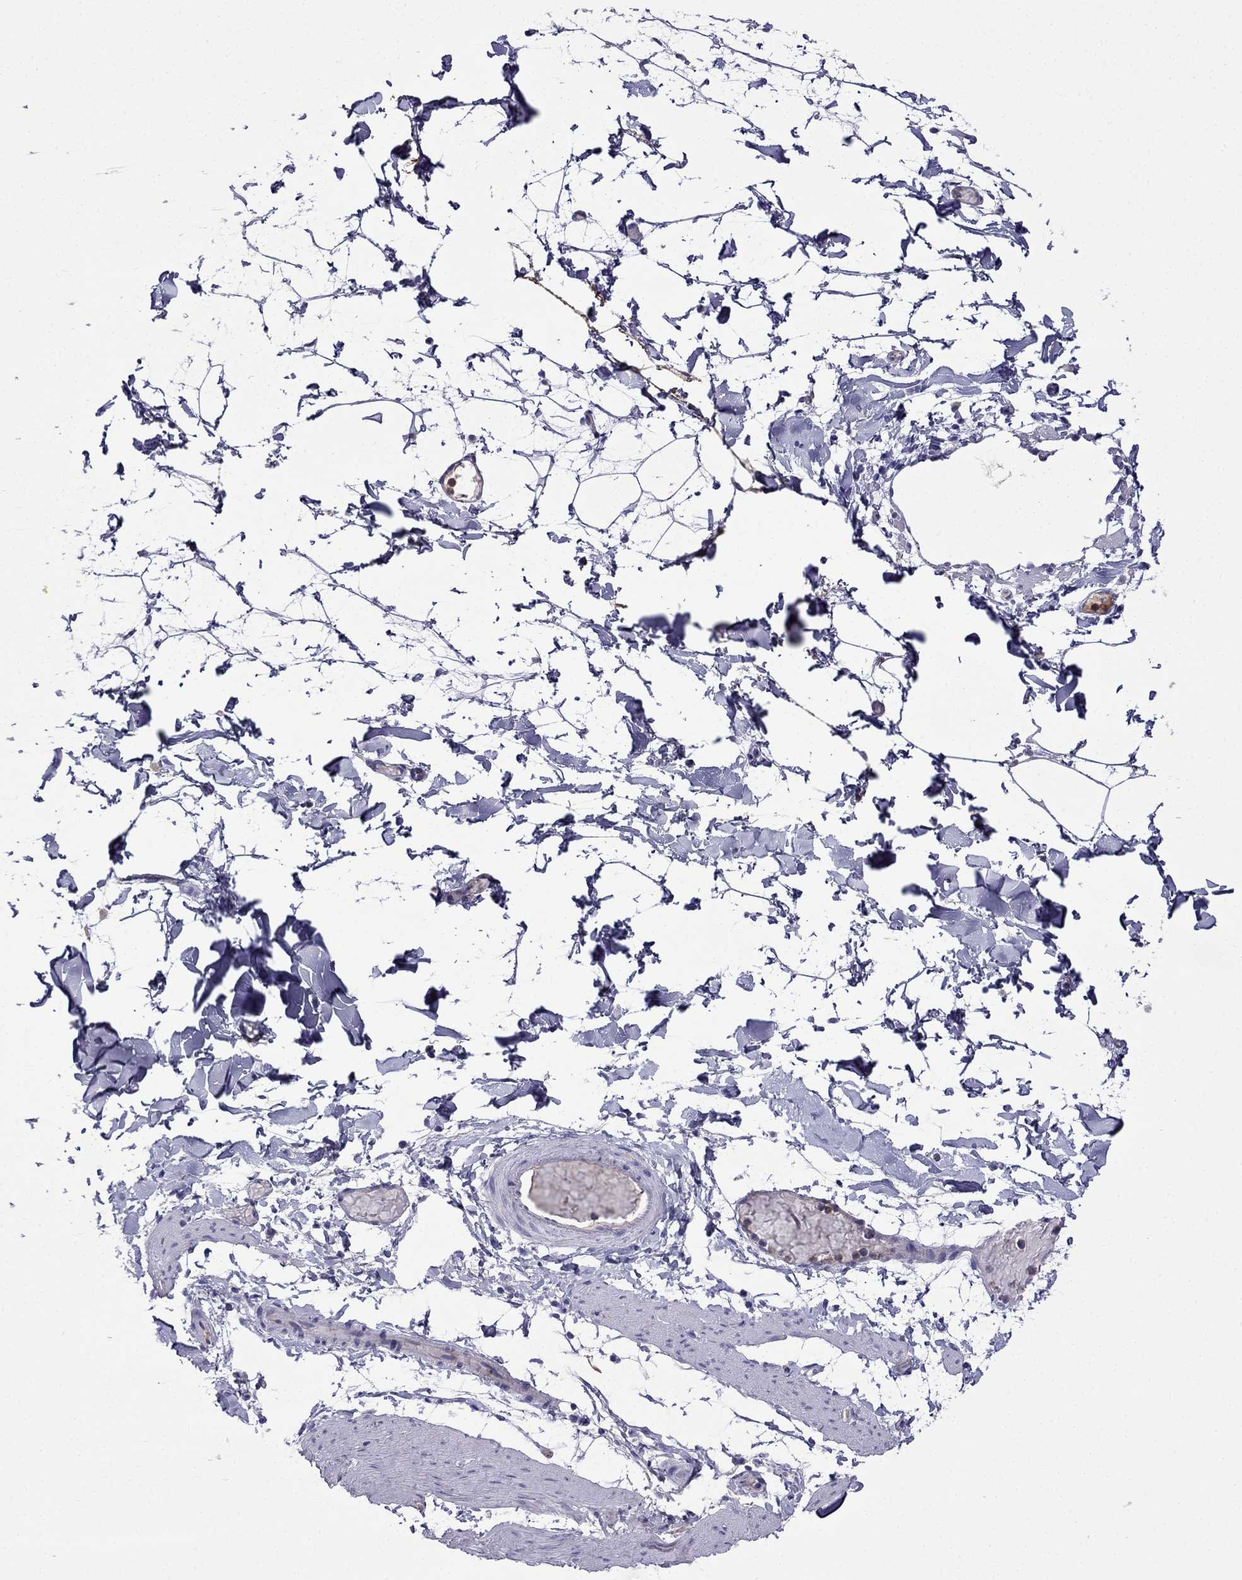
{"staining": {"intensity": "negative", "quantity": "none", "location": "none"}, "tissue": "adipose tissue", "cell_type": "Adipocytes", "image_type": "normal", "snomed": [{"axis": "morphology", "description": "Normal tissue, NOS"}, {"axis": "topography", "description": "Gallbladder"}, {"axis": "topography", "description": "Peripheral nerve tissue"}], "caption": "Immunohistochemical staining of unremarkable adipose tissue reveals no significant expression in adipocytes. The staining is performed using DAB brown chromogen with nuclei counter-stained in using hematoxylin.", "gene": "CDHR4", "patient": {"sex": "female", "age": 45}}